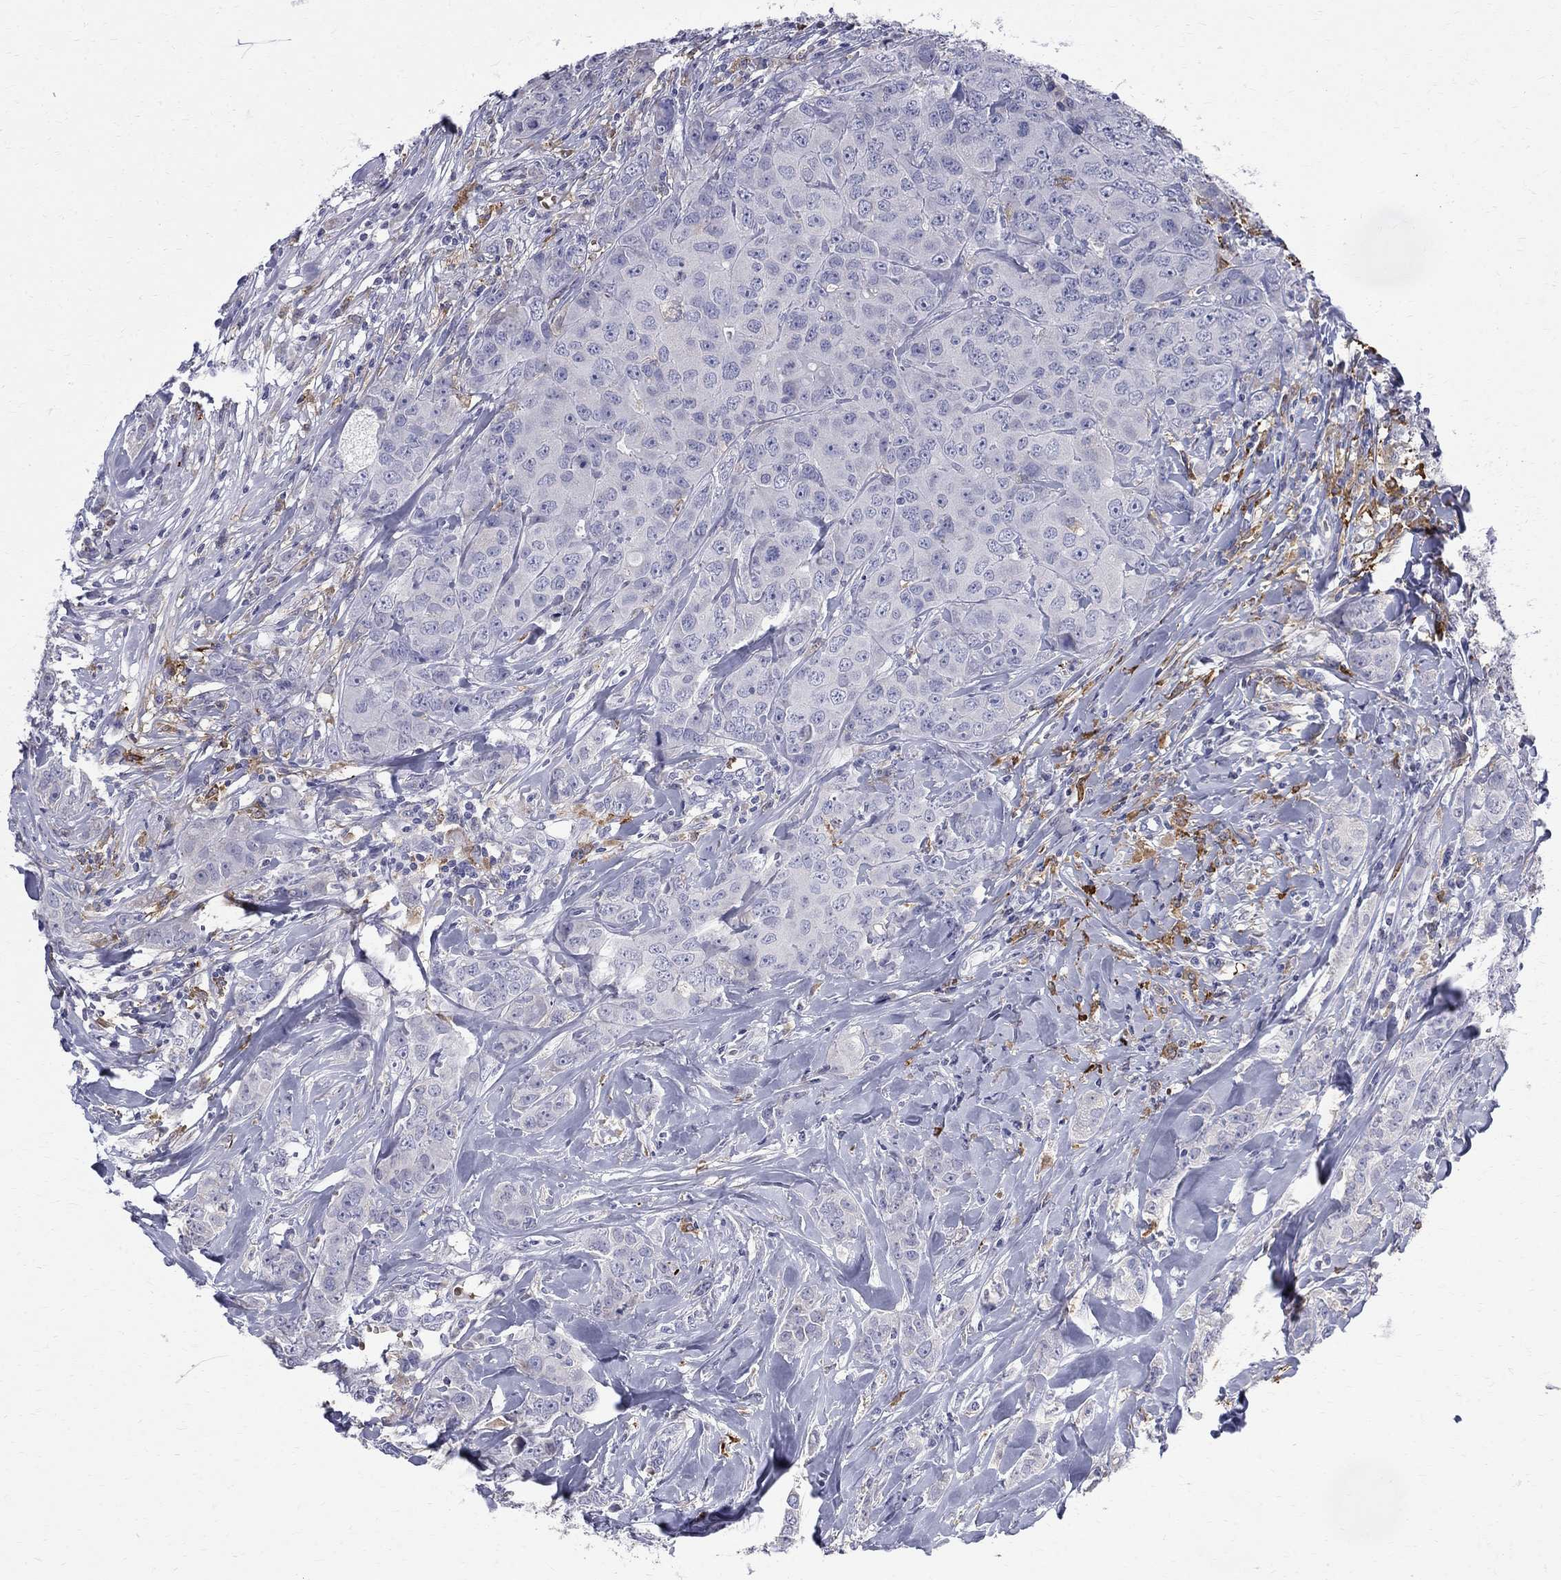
{"staining": {"intensity": "negative", "quantity": "none", "location": "none"}, "tissue": "breast cancer", "cell_type": "Tumor cells", "image_type": "cancer", "snomed": [{"axis": "morphology", "description": "Duct carcinoma"}, {"axis": "topography", "description": "Breast"}], "caption": "Tumor cells are negative for protein expression in human infiltrating ductal carcinoma (breast).", "gene": "AGER", "patient": {"sex": "female", "age": 43}}